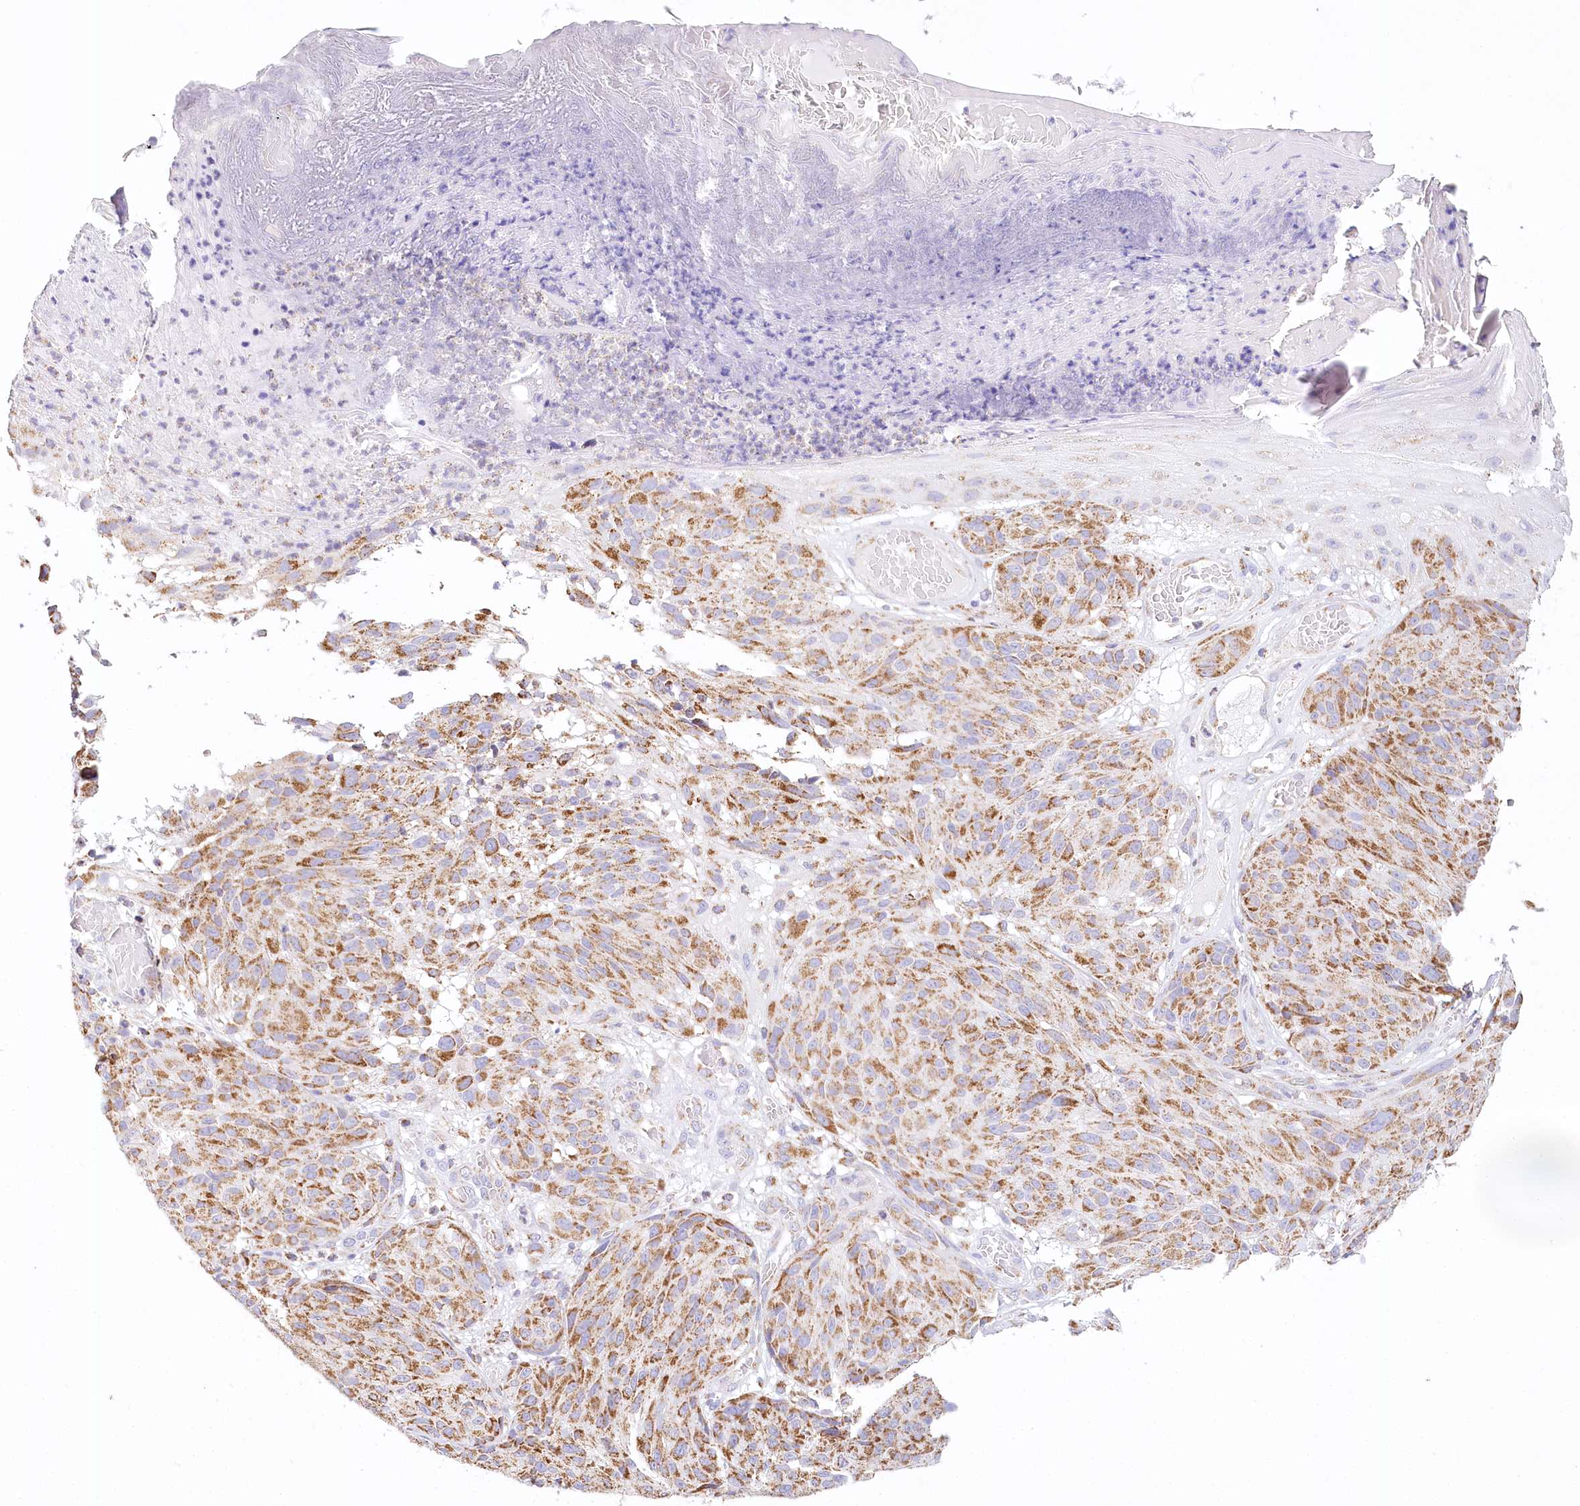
{"staining": {"intensity": "strong", "quantity": ">75%", "location": "cytoplasmic/membranous"}, "tissue": "melanoma", "cell_type": "Tumor cells", "image_type": "cancer", "snomed": [{"axis": "morphology", "description": "Malignant melanoma, NOS"}, {"axis": "topography", "description": "Skin"}], "caption": "Immunohistochemical staining of melanoma demonstrates high levels of strong cytoplasmic/membranous protein expression in approximately >75% of tumor cells.", "gene": "LSS", "patient": {"sex": "male", "age": 83}}